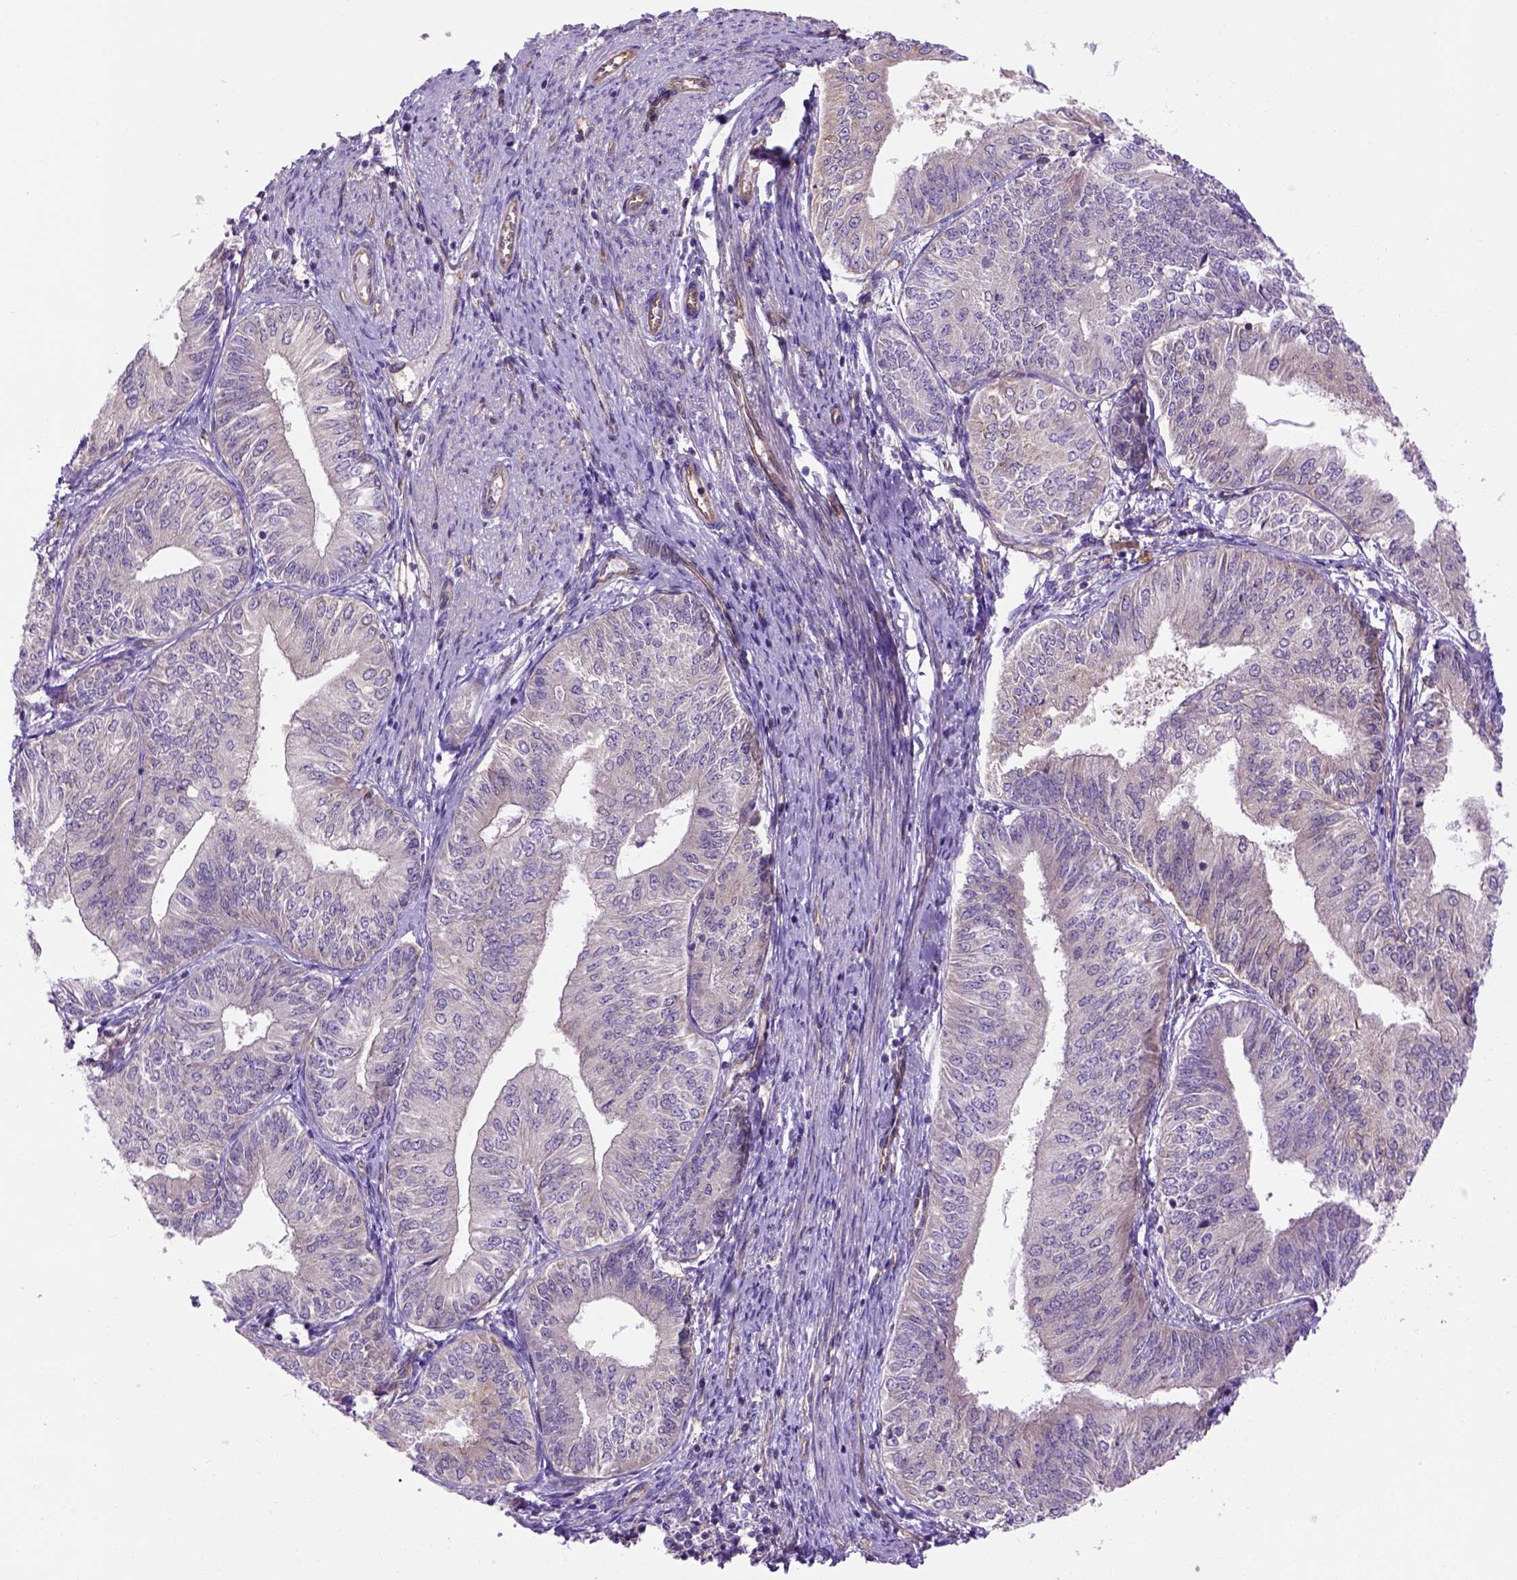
{"staining": {"intensity": "negative", "quantity": "none", "location": "none"}, "tissue": "endometrial cancer", "cell_type": "Tumor cells", "image_type": "cancer", "snomed": [{"axis": "morphology", "description": "Adenocarcinoma, NOS"}, {"axis": "topography", "description": "Endometrium"}], "caption": "Micrograph shows no protein positivity in tumor cells of adenocarcinoma (endometrial) tissue.", "gene": "CASKIN2", "patient": {"sex": "female", "age": 58}}